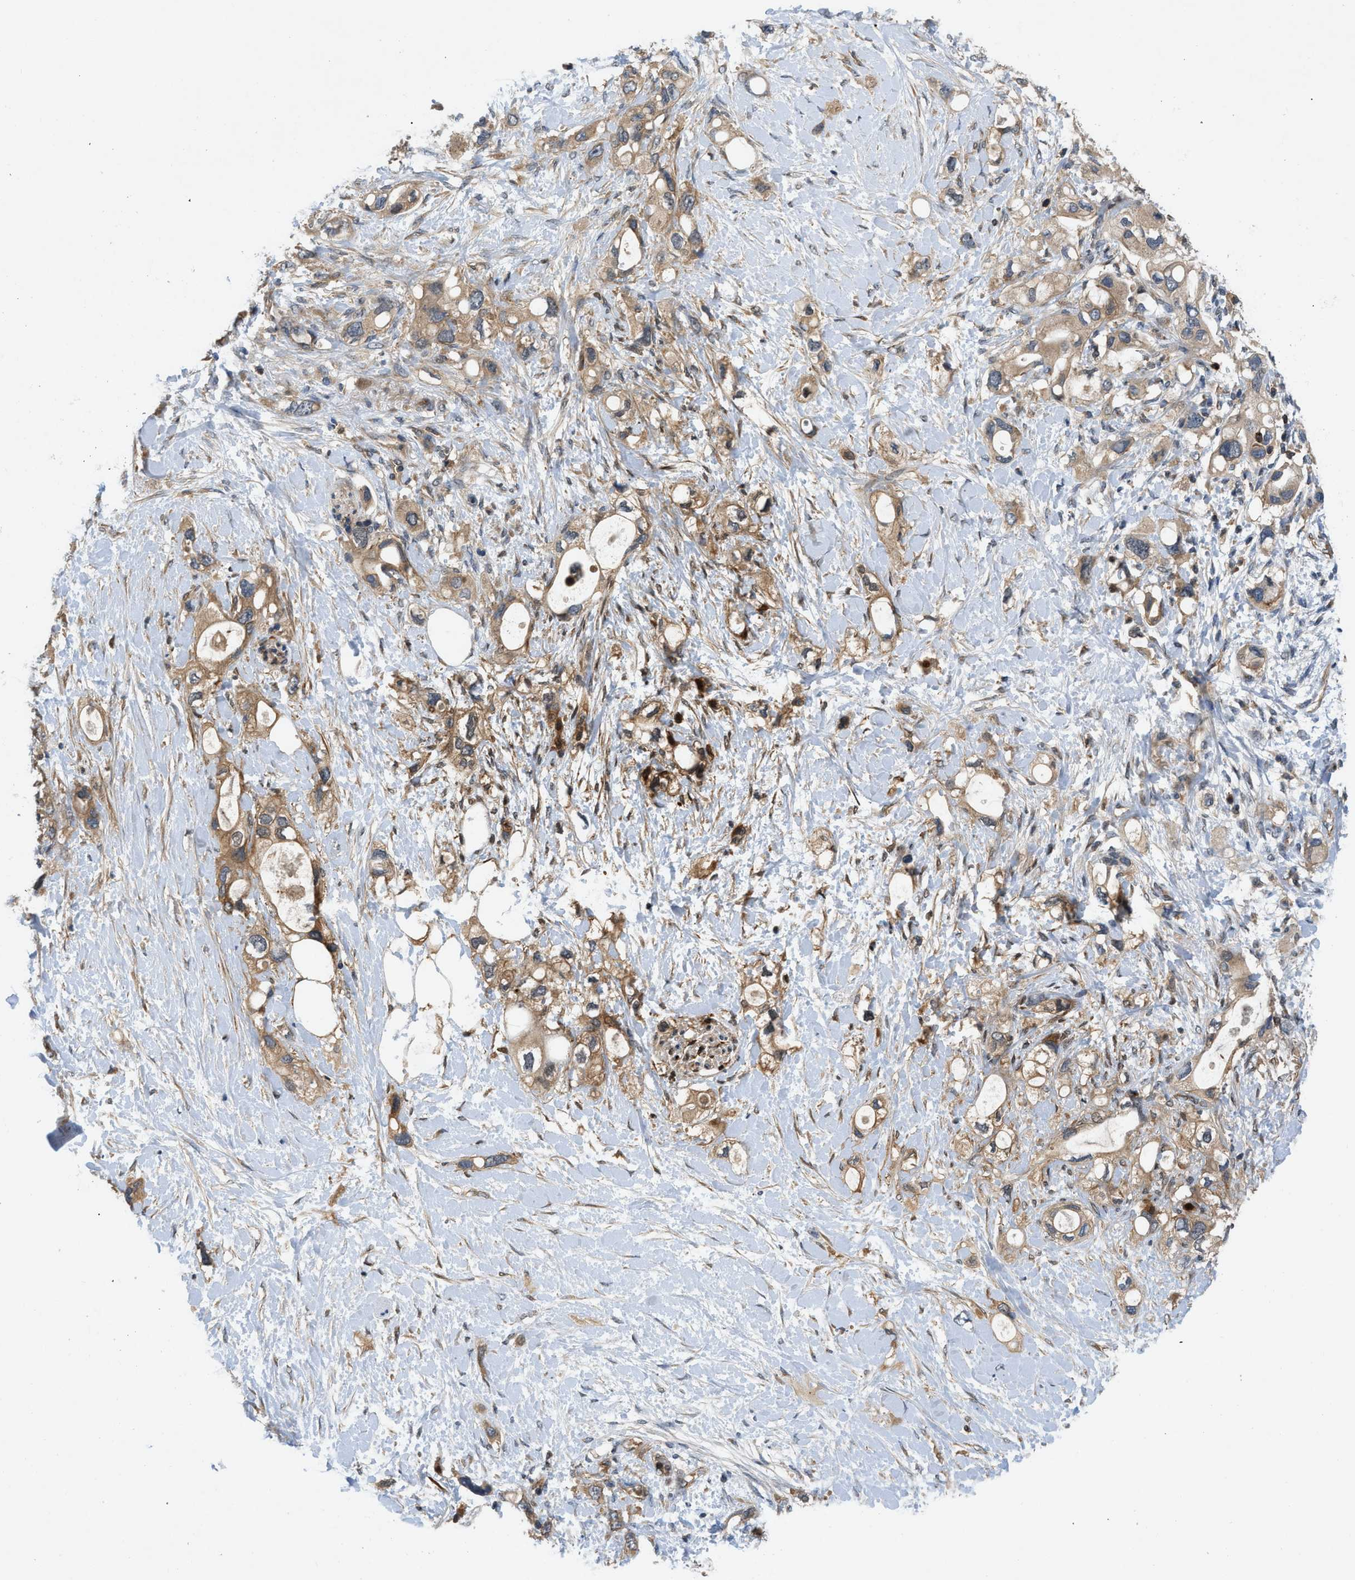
{"staining": {"intensity": "moderate", "quantity": ">75%", "location": "cytoplasmic/membranous"}, "tissue": "pancreatic cancer", "cell_type": "Tumor cells", "image_type": "cancer", "snomed": [{"axis": "morphology", "description": "Adenocarcinoma, NOS"}, {"axis": "topography", "description": "Pancreas"}], "caption": "About >75% of tumor cells in adenocarcinoma (pancreatic) display moderate cytoplasmic/membranous protein staining as visualized by brown immunohistochemical staining.", "gene": "GPR31", "patient": {"sex": "female", "age": 56}}